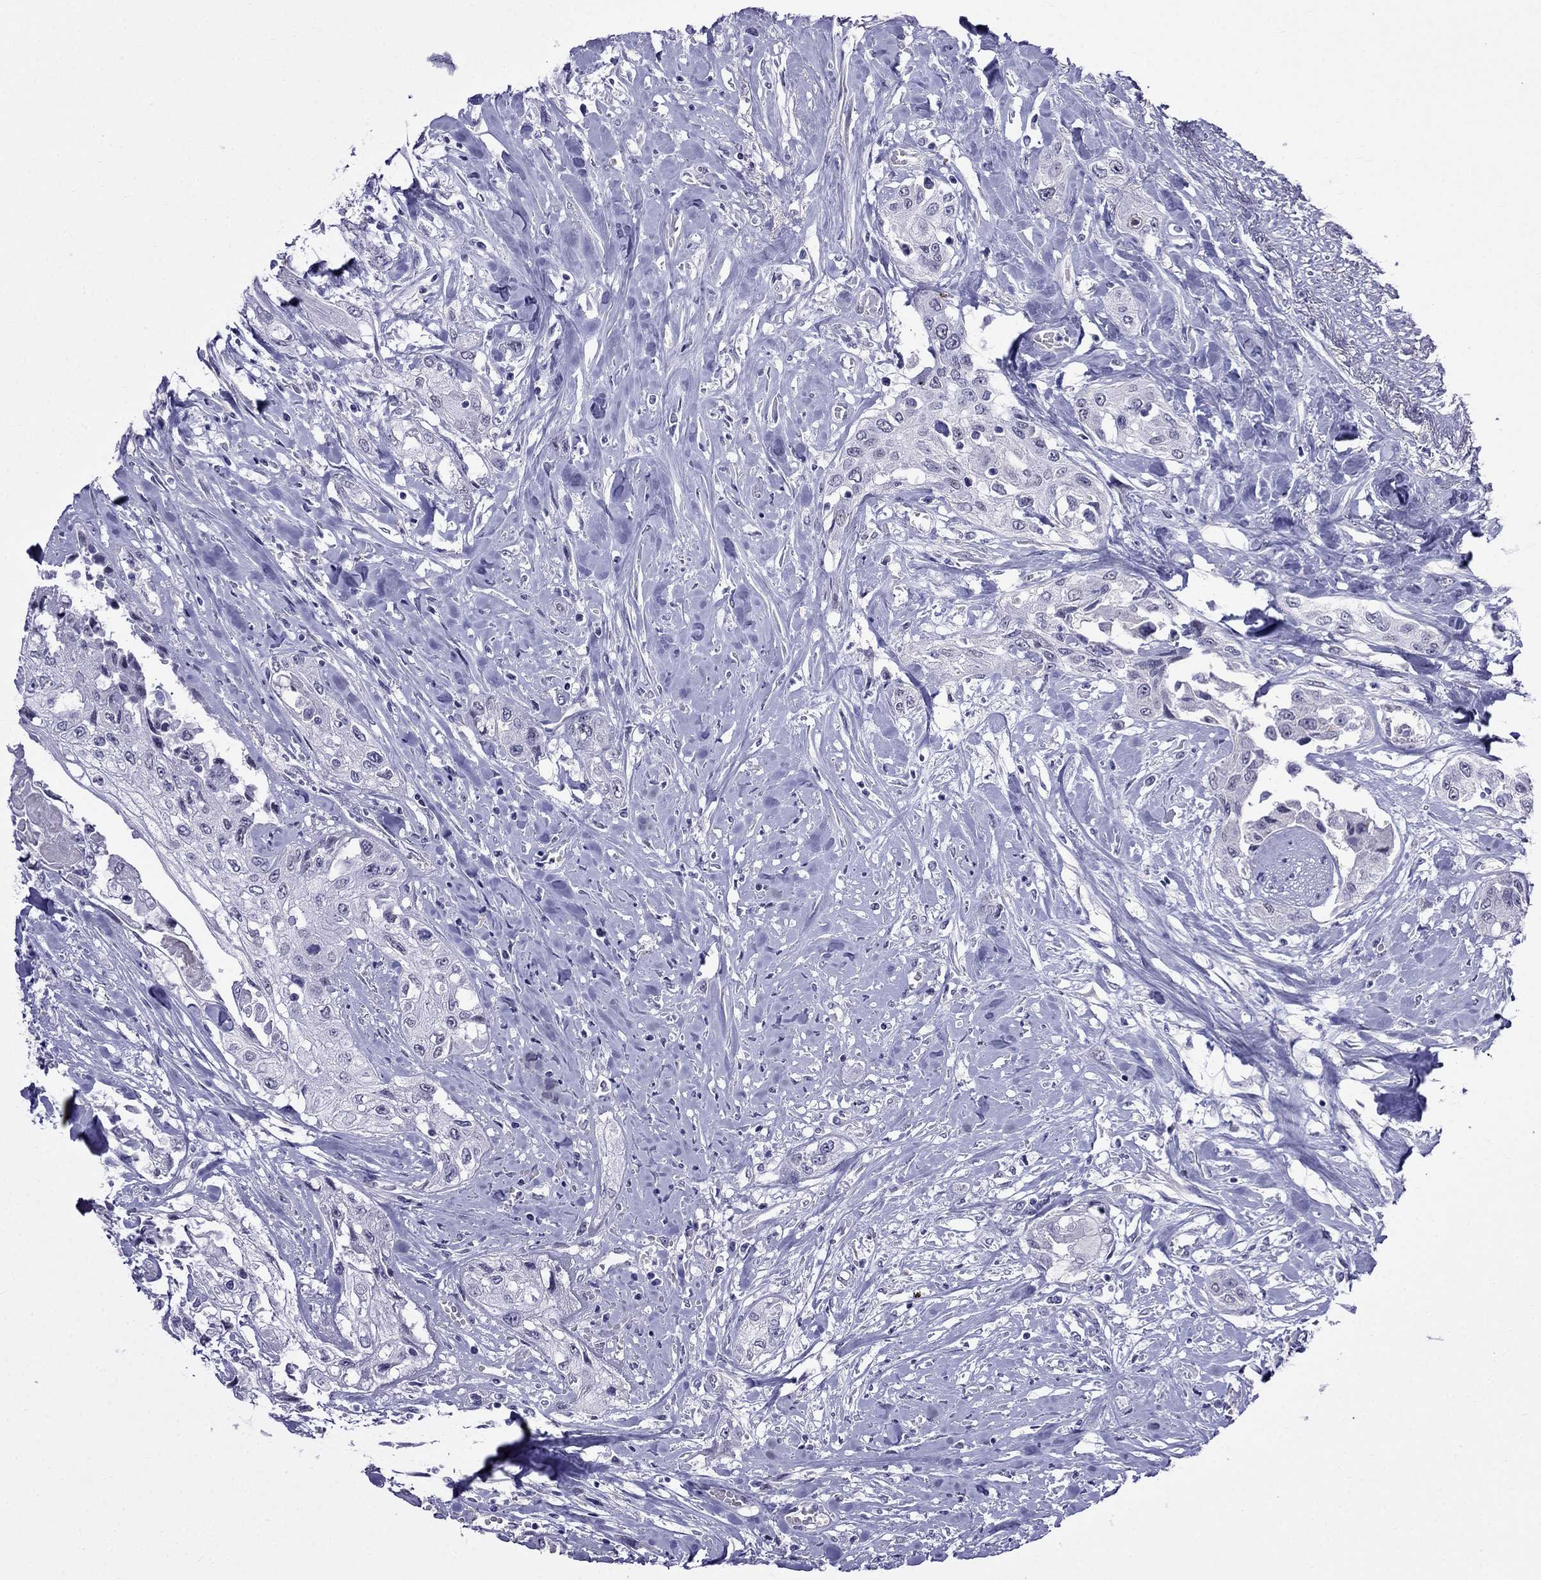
{"staining": {"intensity": "negative", "quantity": "none", "location": "none"}, "tissue": "head and neck cancer", "cell_type": "Tumor cells", "image_type": "cancer", "snomed": [{"axis": "morphology", "description": "Normal tissue, NOS"}, {"axis": "morphology", "description": "Squamous cell carcinoma, NOS"}, {"axis": "topography", "description": "Oral tissue"}, {"axis": "topography", "description": "Peripheral nerve tissue"}, {"axis": "topography", "description": "Head-Neck"}], "caption": "IHC photomicrograph of human head and neck squamous cell carcinoma stained for a protein (brown), which shows no expression in tumor cells.", "gene": "MGP", "patient": {"sex": "female", "age": 59}}